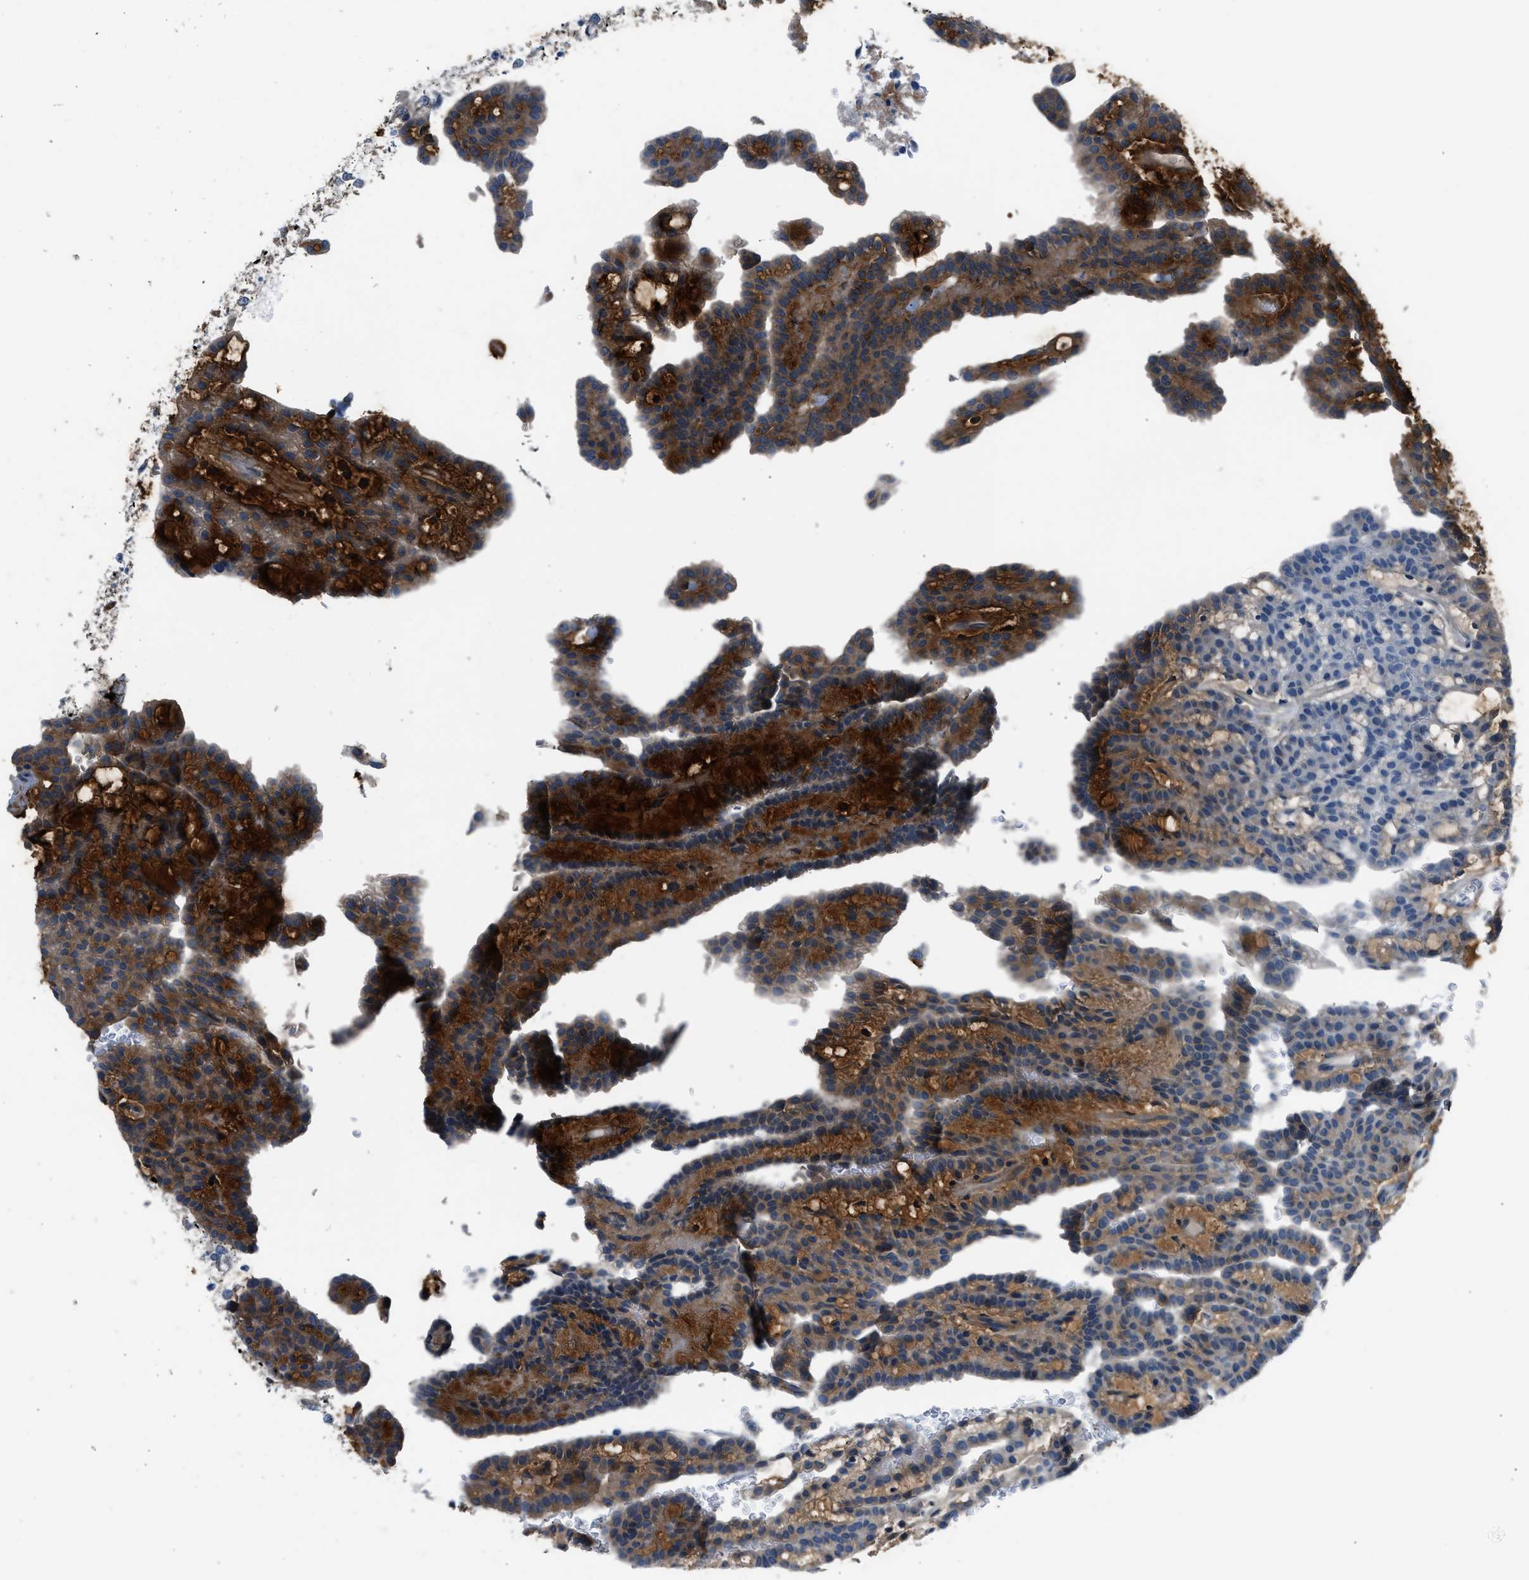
{"staining": {"intensity": "strong", "quantity": "25%-75%", "location": "cytoplasmic/membranous"}, "tissue": "renal cancer", "cell_type": "Tumor cells", "image_type": "cancer", "snomed": [{"axis": "morphology", "description": "Adenocarcinoma, NOS"}, {"axis": "topography", "description": "Kidney"}], "caption": "High-power microscopy captured an immunohistochemistry (IHC) photomicrograph of renal adenocarcinoma, revealing strong cytoplasmic/membranous expression in about 25%-75% of tumor cells. (DAB (3,3'-diaminobenzidine) = brown stain, brightfield microscopy at high magnification).", "gene": "EDARADD", "patient": {"sex": "male", "age": 63}}